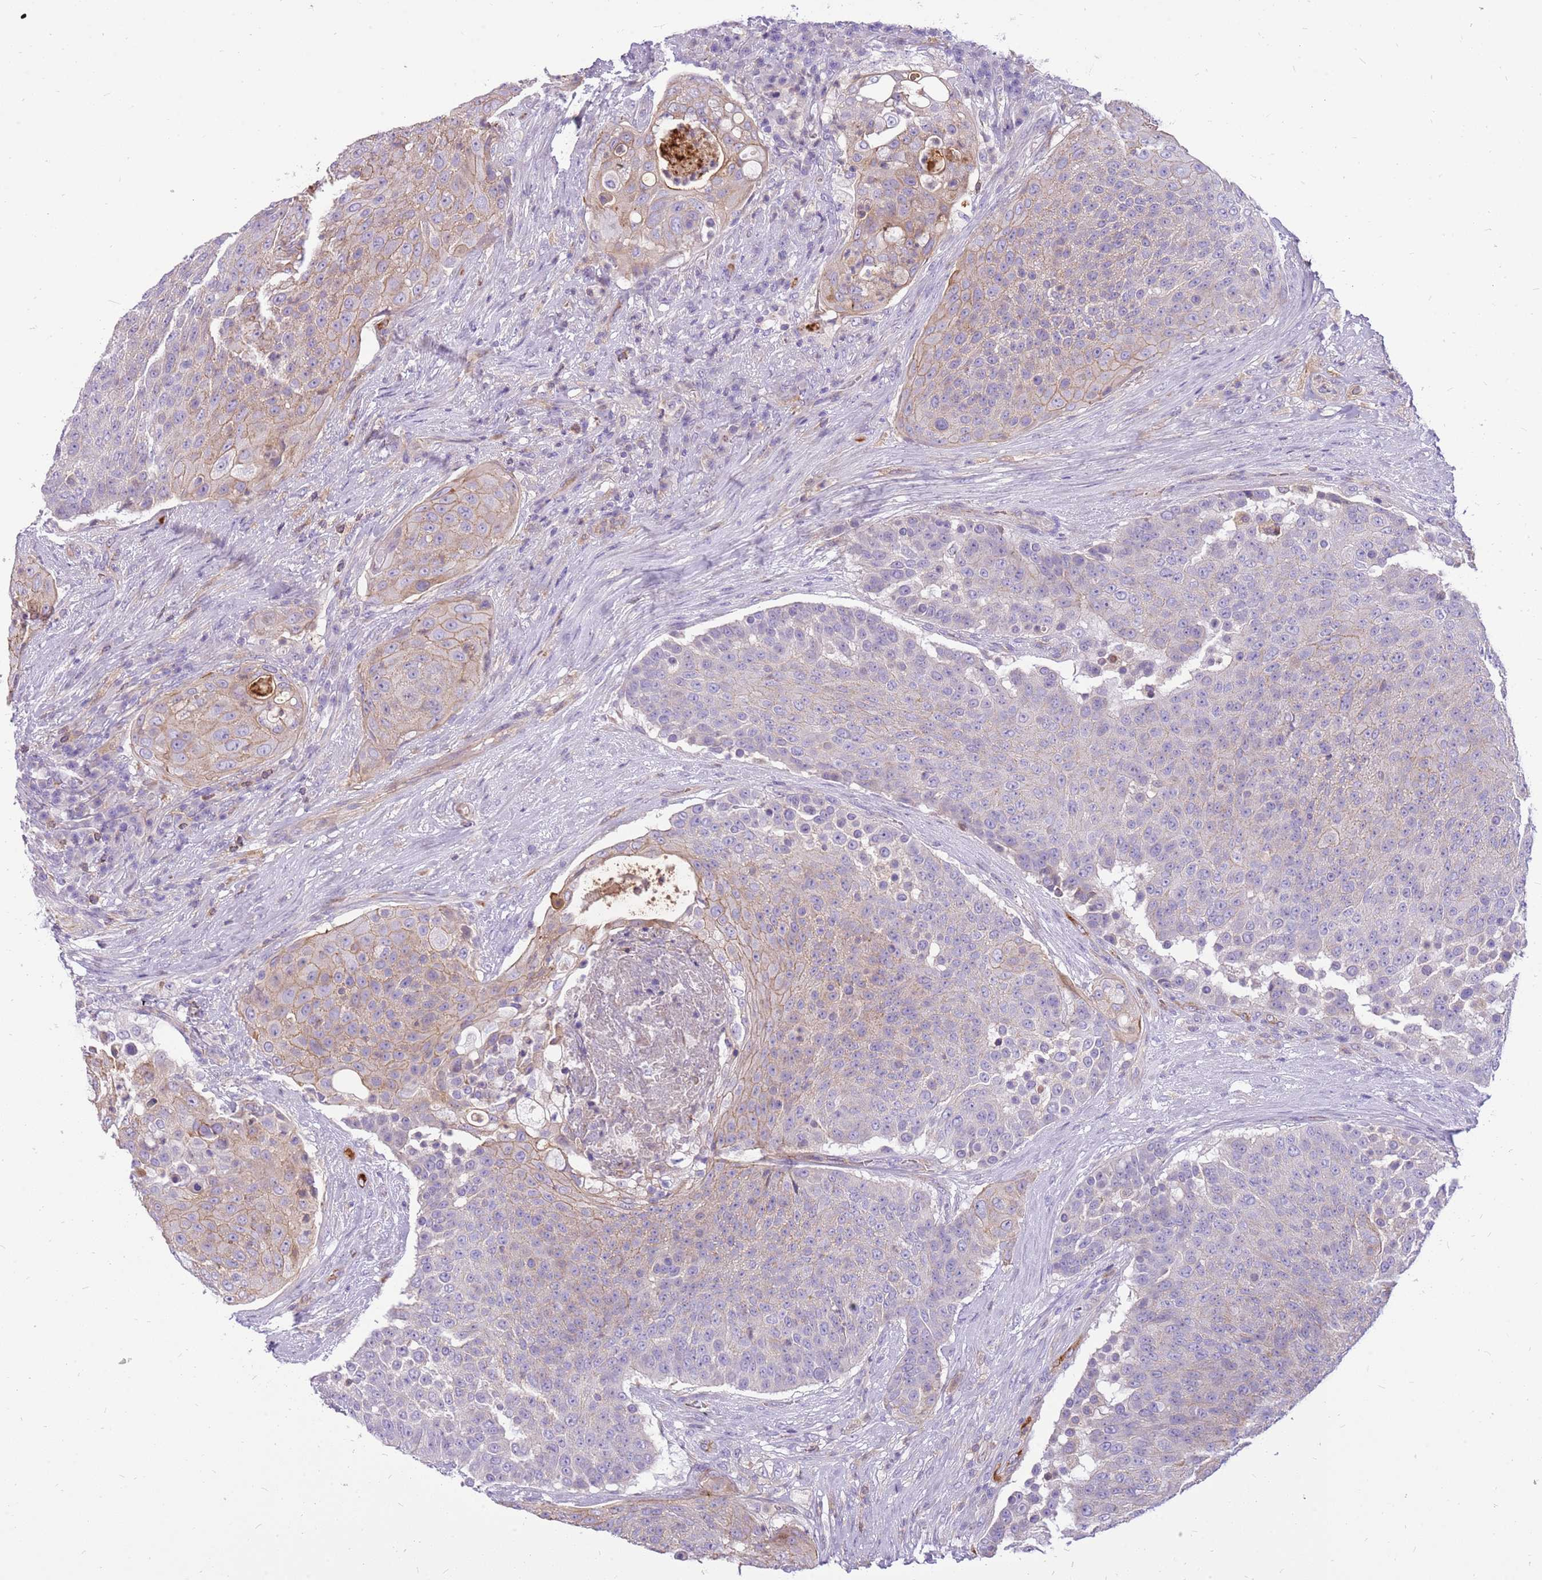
{"staining": {"intensity": "weak", "quantity": "25%-75%", "location": "cytoplasmic/membranous"}, "tissue": "urothelial cancer", "cell_type": "Tumor cells", "image_type": "cancer", "snomed": [{"axis": "morphology", "description": "Urothelial carcinoma, High grade"}, {"axis": "topography", "description": "Urinary bladder"}], "caption": "Urothelial cancer was stained to show a protein in brown. There is low levels of weak cytoplasmic/membranous staining in approximately 25%-75% of tumor cells.", "gene": "WDR90", "patient": {"sex": "female", "age": 63}}